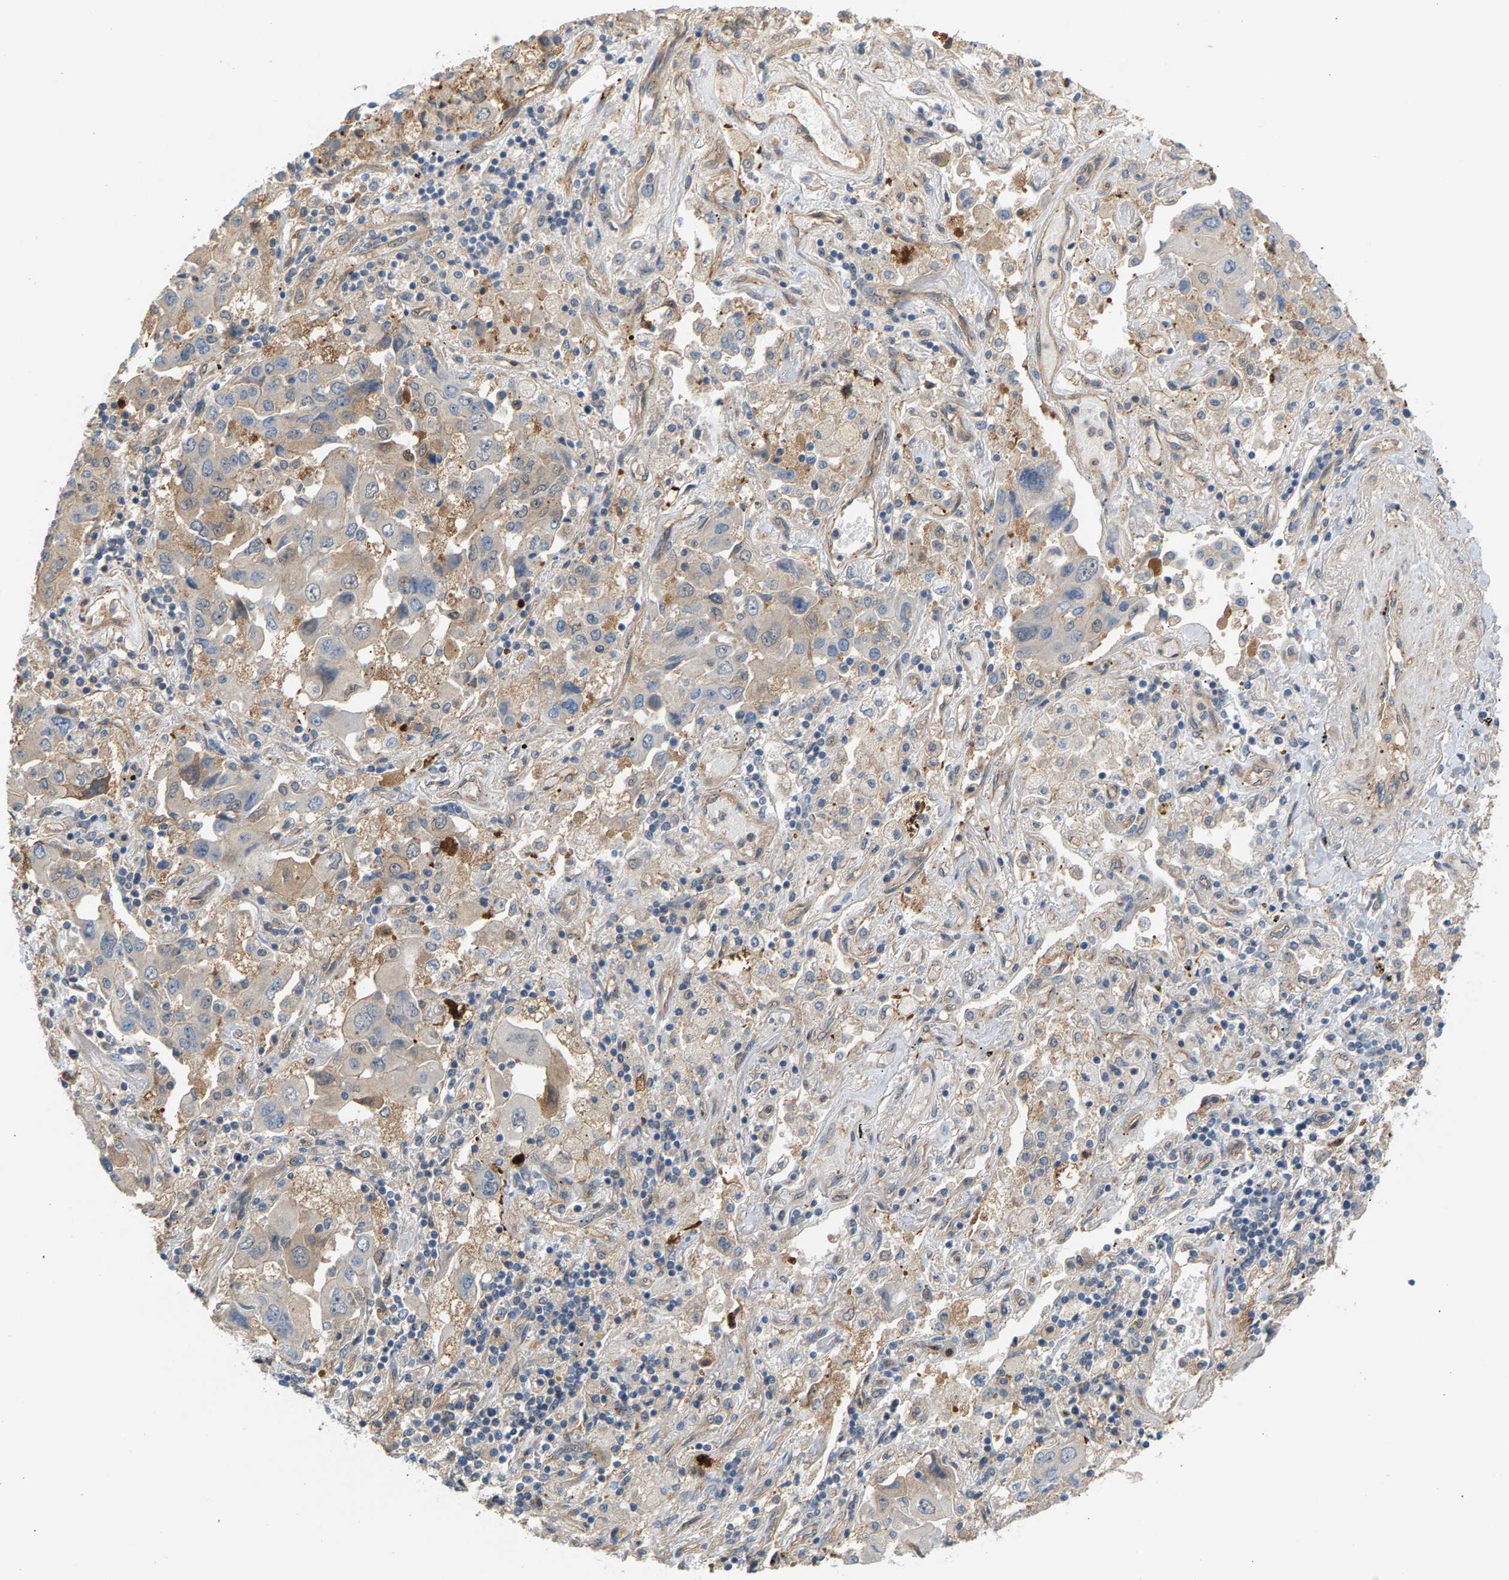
{"staining": {"intensity": "weak", "quantity": "<25%", "location": "cytoplasmic/membranous"}, "tissue": "lung cancer", "cell_type": "Tumor cells", "image_type": "cancer", "snomed": [{"axis": "morphology", "description": "Adenocarcinoma, NOS"}, {"axis": "topography", "description": "Lung"}], "caption": "This micrograph is of lung cancer (adenocarcinoma) stained with immunohistochemistry (IHC) to label a protein in brown with the nuclei are counter-stained blue. There is no expression in tumor cells.", "gene": "KRTAP27-1", "patient": {"sex": "female", "age": 65}}